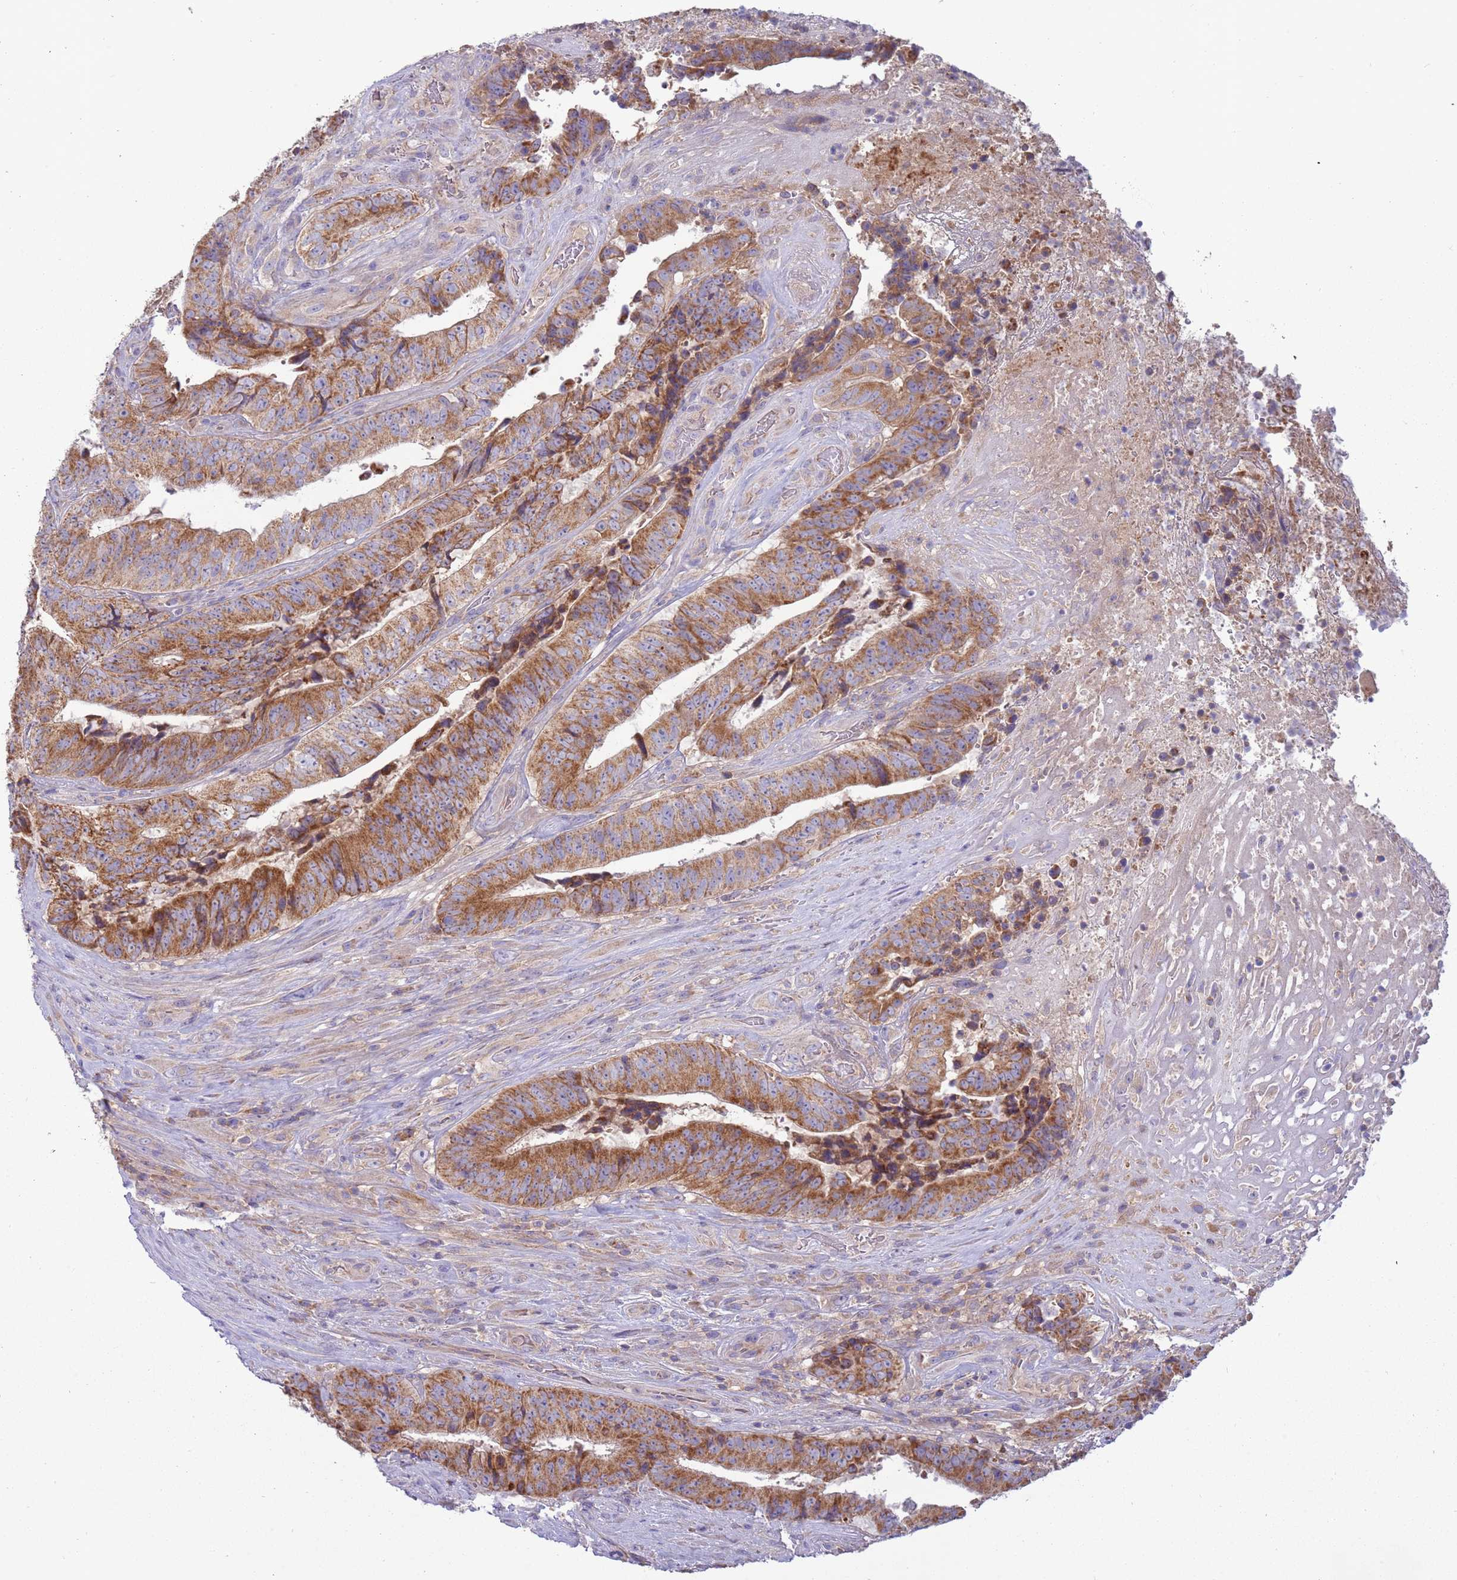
{"staining": {"intensity": "strong", "quantity": ">75%", "location": "cytoplasmic/membranous"}, "tissue": "colorectal cancer", "cell_type": "Tumor cells", "image_type": "cancer", "snomed": [{"axis": "morphology", "description": "Adenocarcinoma, NOS"}, {"axis": "topography", "description": "Rectum"}], "caption": "Colorectal cancer (adenocarcinoma) stained for a protein (brown) shows strong cytoplasmic/membranous positive staining in approximately >75% of tumor cells.", "gene": "UQCRQ", "patient": {"sex": "male", "age": 72}}